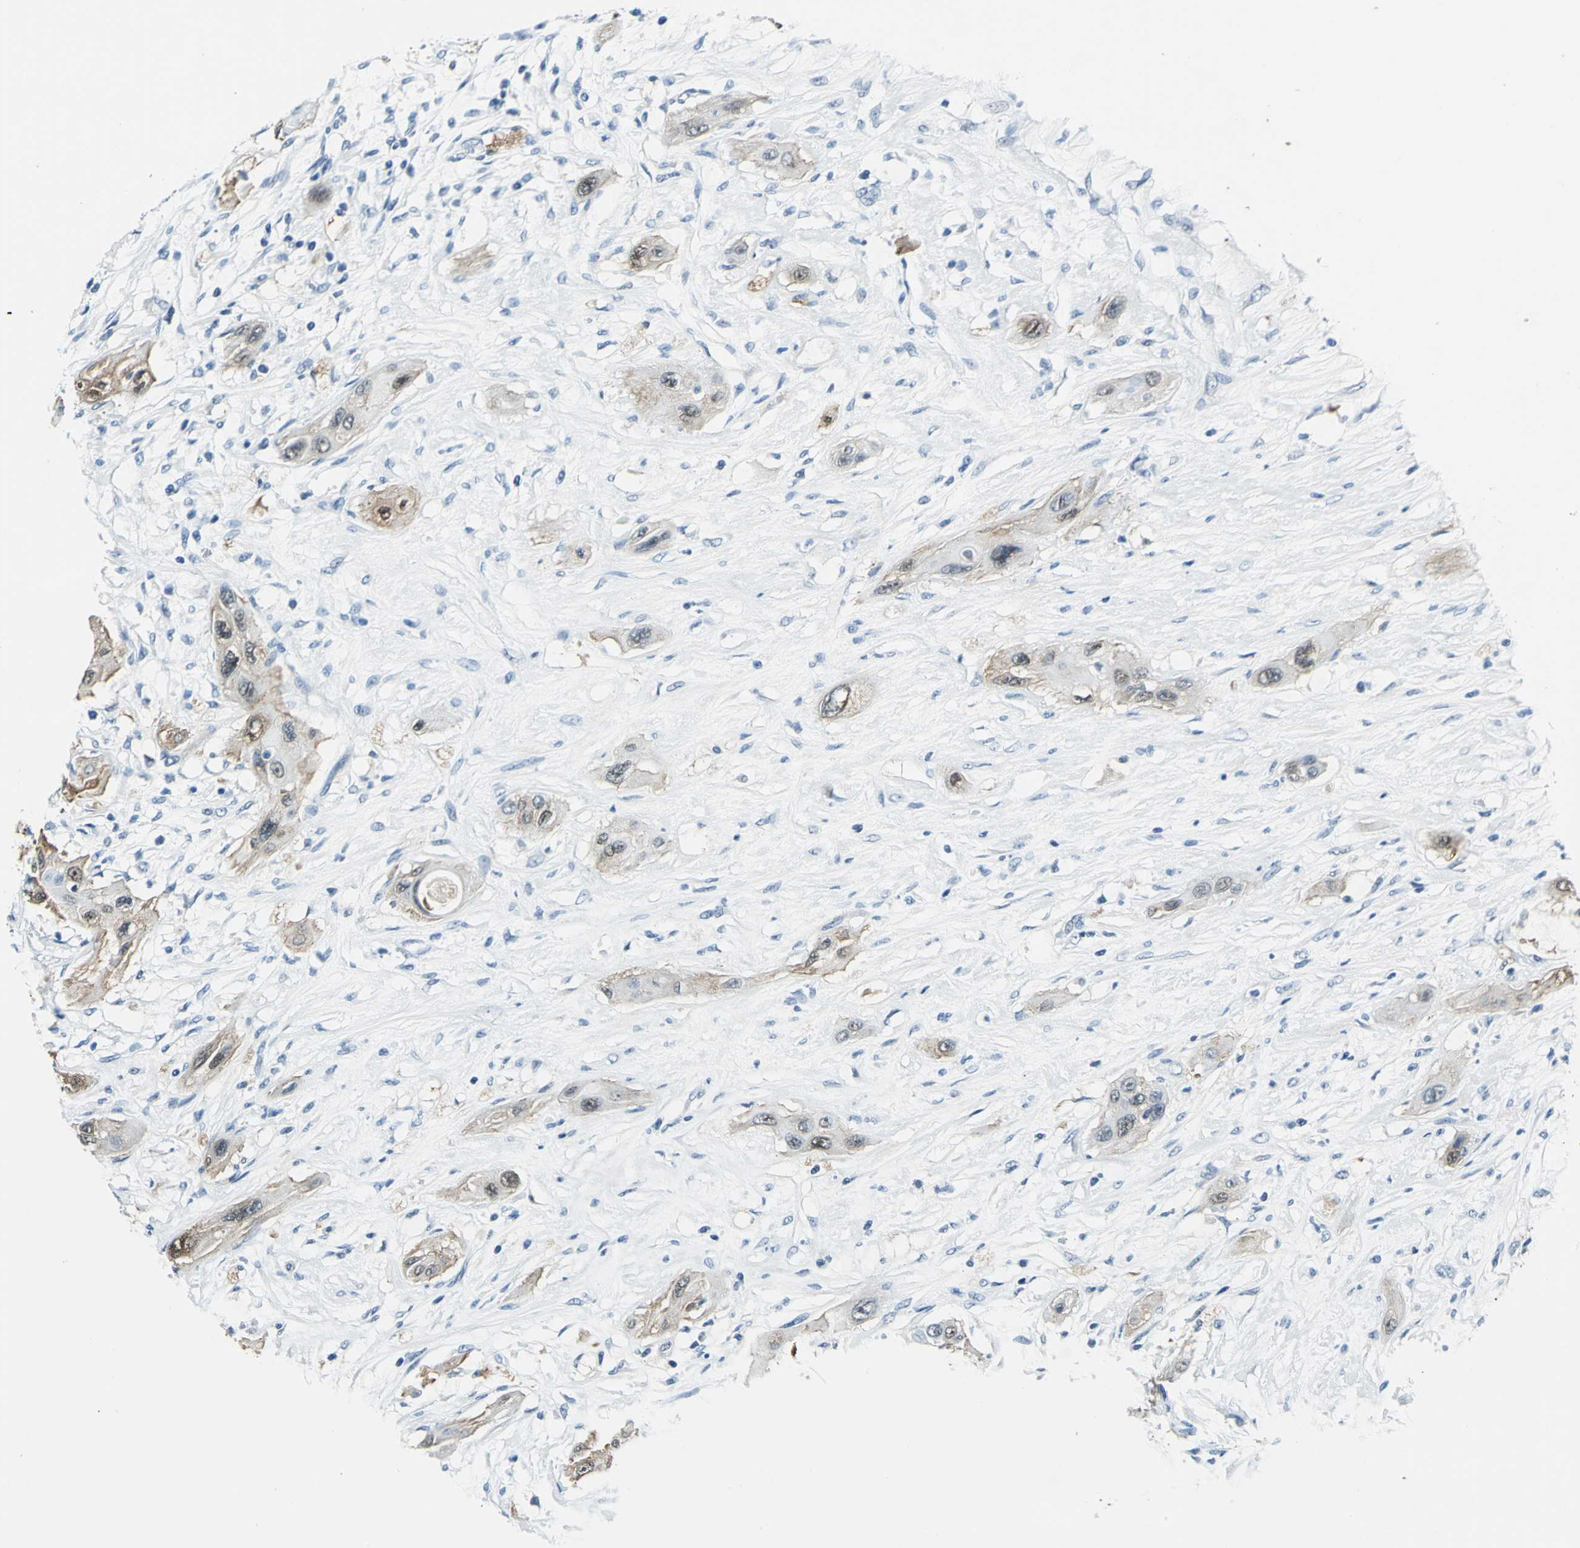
{"staining": {"intensity": "weak", "quantity": "<25%", "location": "cytoplasmic/membranous"}, "tissue": "lung cancer", "cell_type": "Tumor cells", "image_type": "cancer", "snomed": [{"axis": "morphology", "description": "Squamous cell carcinoma, NOS"}, {"axis": "topography", "description": "Lung"}], "caption": "IHC photomicrograph of neoplastic tissue: squamous cell carcinoma (lung) stained with DAB (3,3'-diaminobenzidine) demonstrates no significant protein expression in tumor cells.", "gene": "HSPB1", "patient": {"sex": "female", "age": 47}}